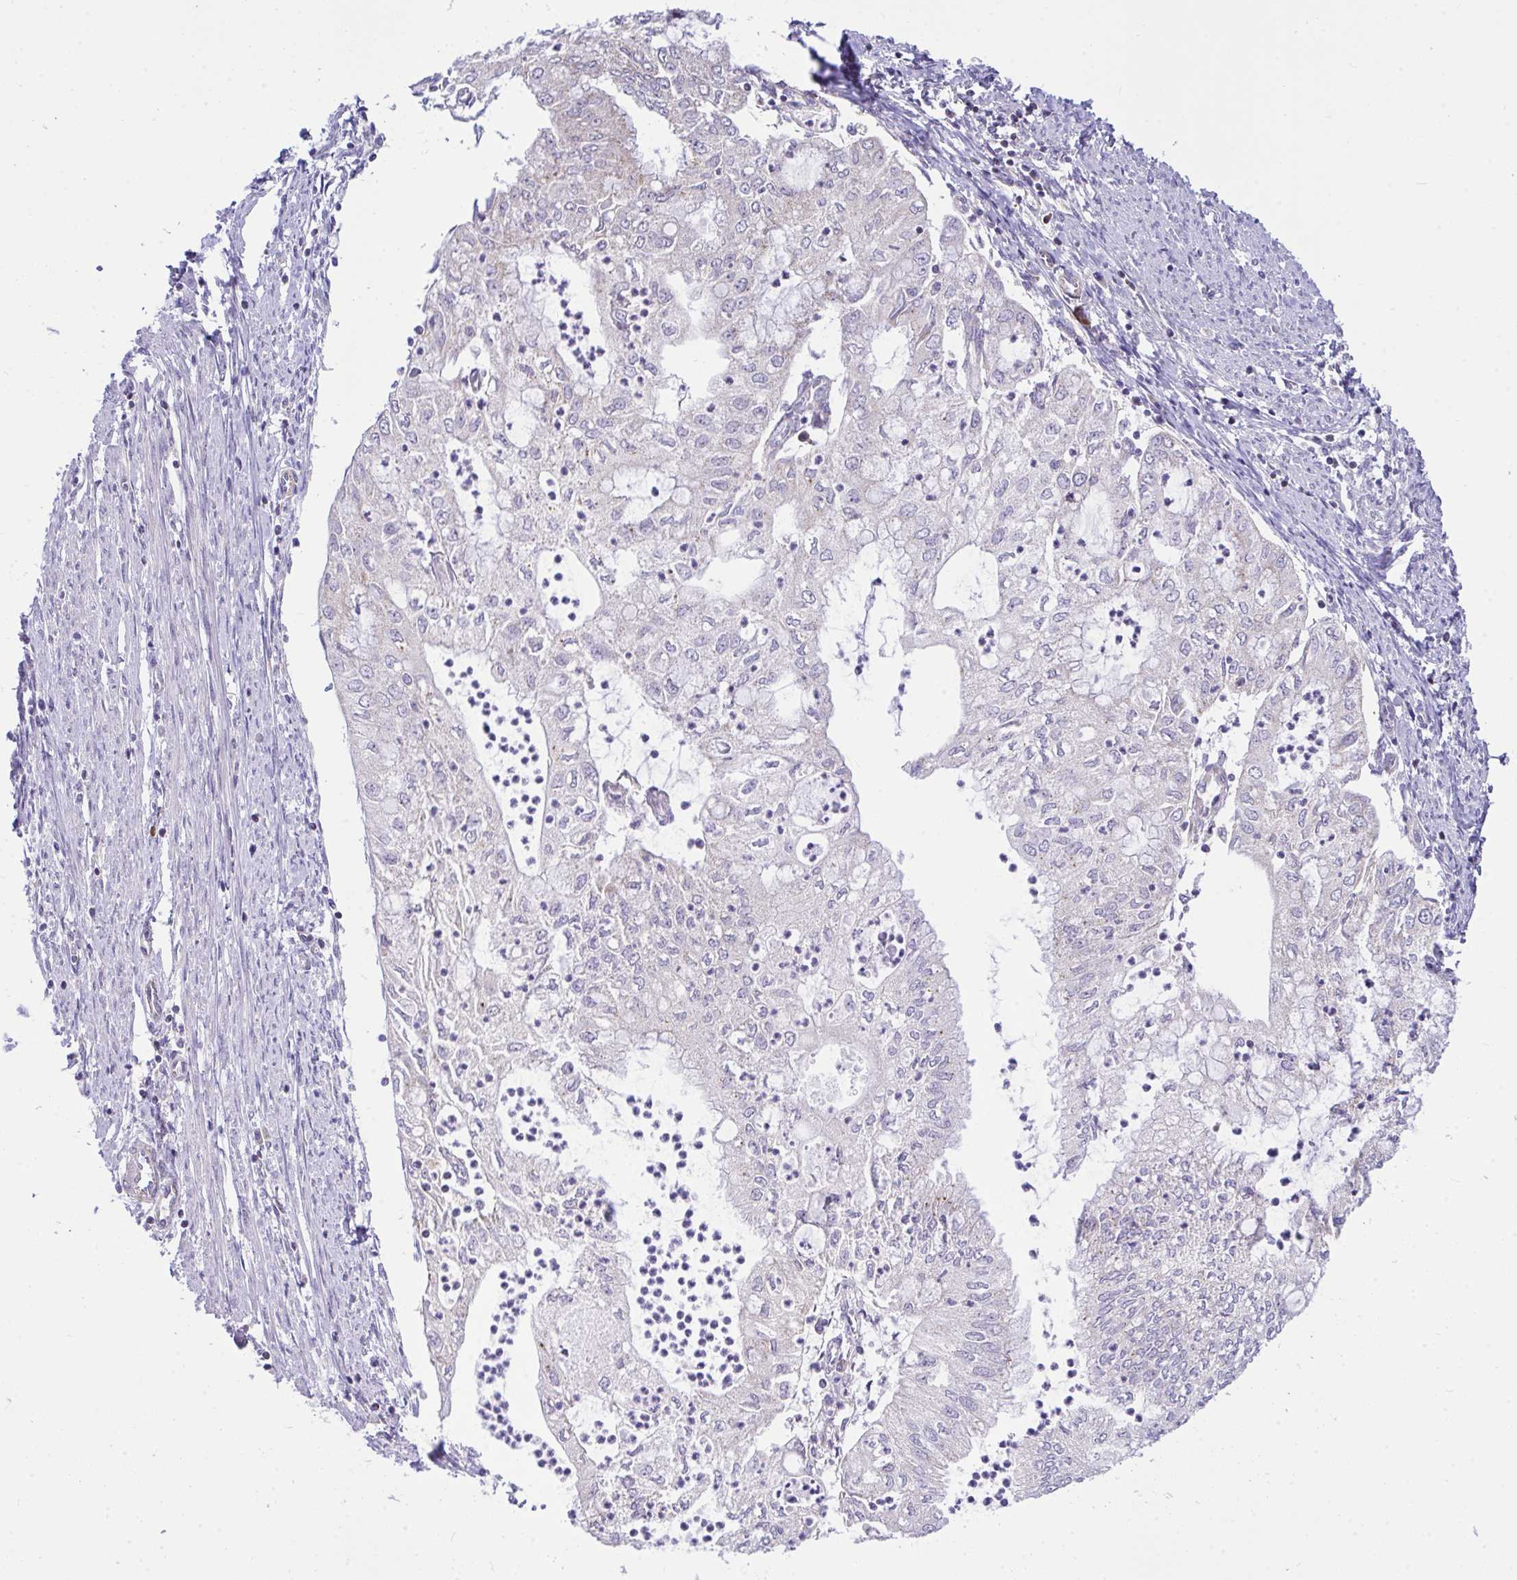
{"staining": {"intensity": "negative", "quantity": "none", "location": "none"}, "tissue": "endometrial cancer", "cell_type": "Tumor cells", "image_type": "cancer", "snomed": [{"axis": "morphology", "description": "Adenocarcinoma, NOS"}, {"axis": "topography", "description": "Endometrium"}], "caption": "A histopathology image of human adenocarcinoma (endometrial) is negative for staining in tumor cells. (IHC, brightfield microscopy, high magnification).", "gene": "CEP63", "patient": {"sex": "female", "age": 75}}